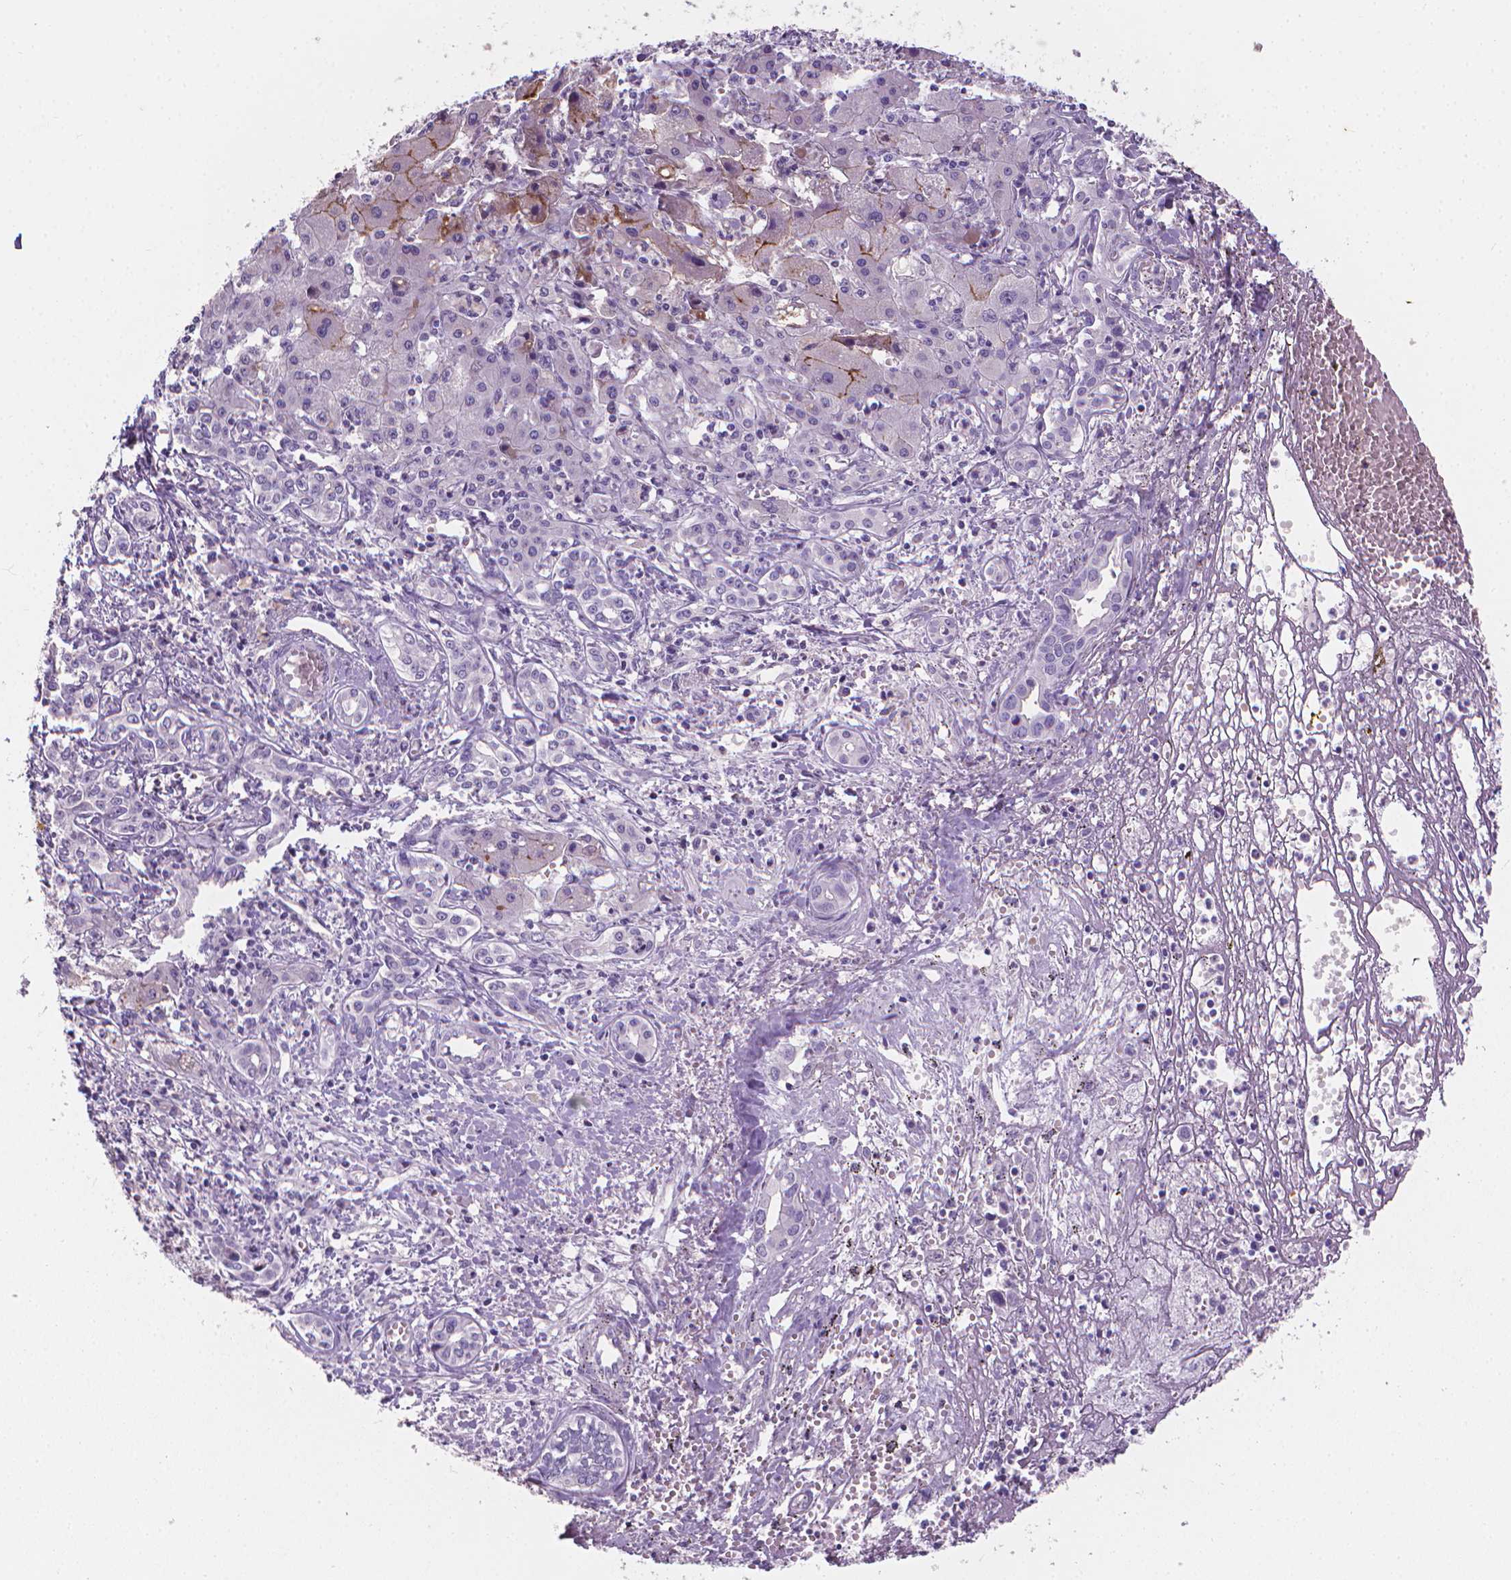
{"staining": {"intensity": "moderate", "quantity": "<25%", "location": "cytoplasmic/membranous"}, "tissue": "liver cancer", "cell_type": "Tumor cells", "image_type": "cancer", "snomed": [{"axis": "morphology", "description": "Cholangiocarcinoma"}, {"axis": "topography", "description": "Liver"}], "caption": "This photomicrograph shows IHC staining of human cholangiocarcinoma (liver), with low moderate cytoplasmic/membranous staining in about <25% of tumor cells.", "gene": "XPNPEP2", "patient": {"sex": "female", "age": 64}}